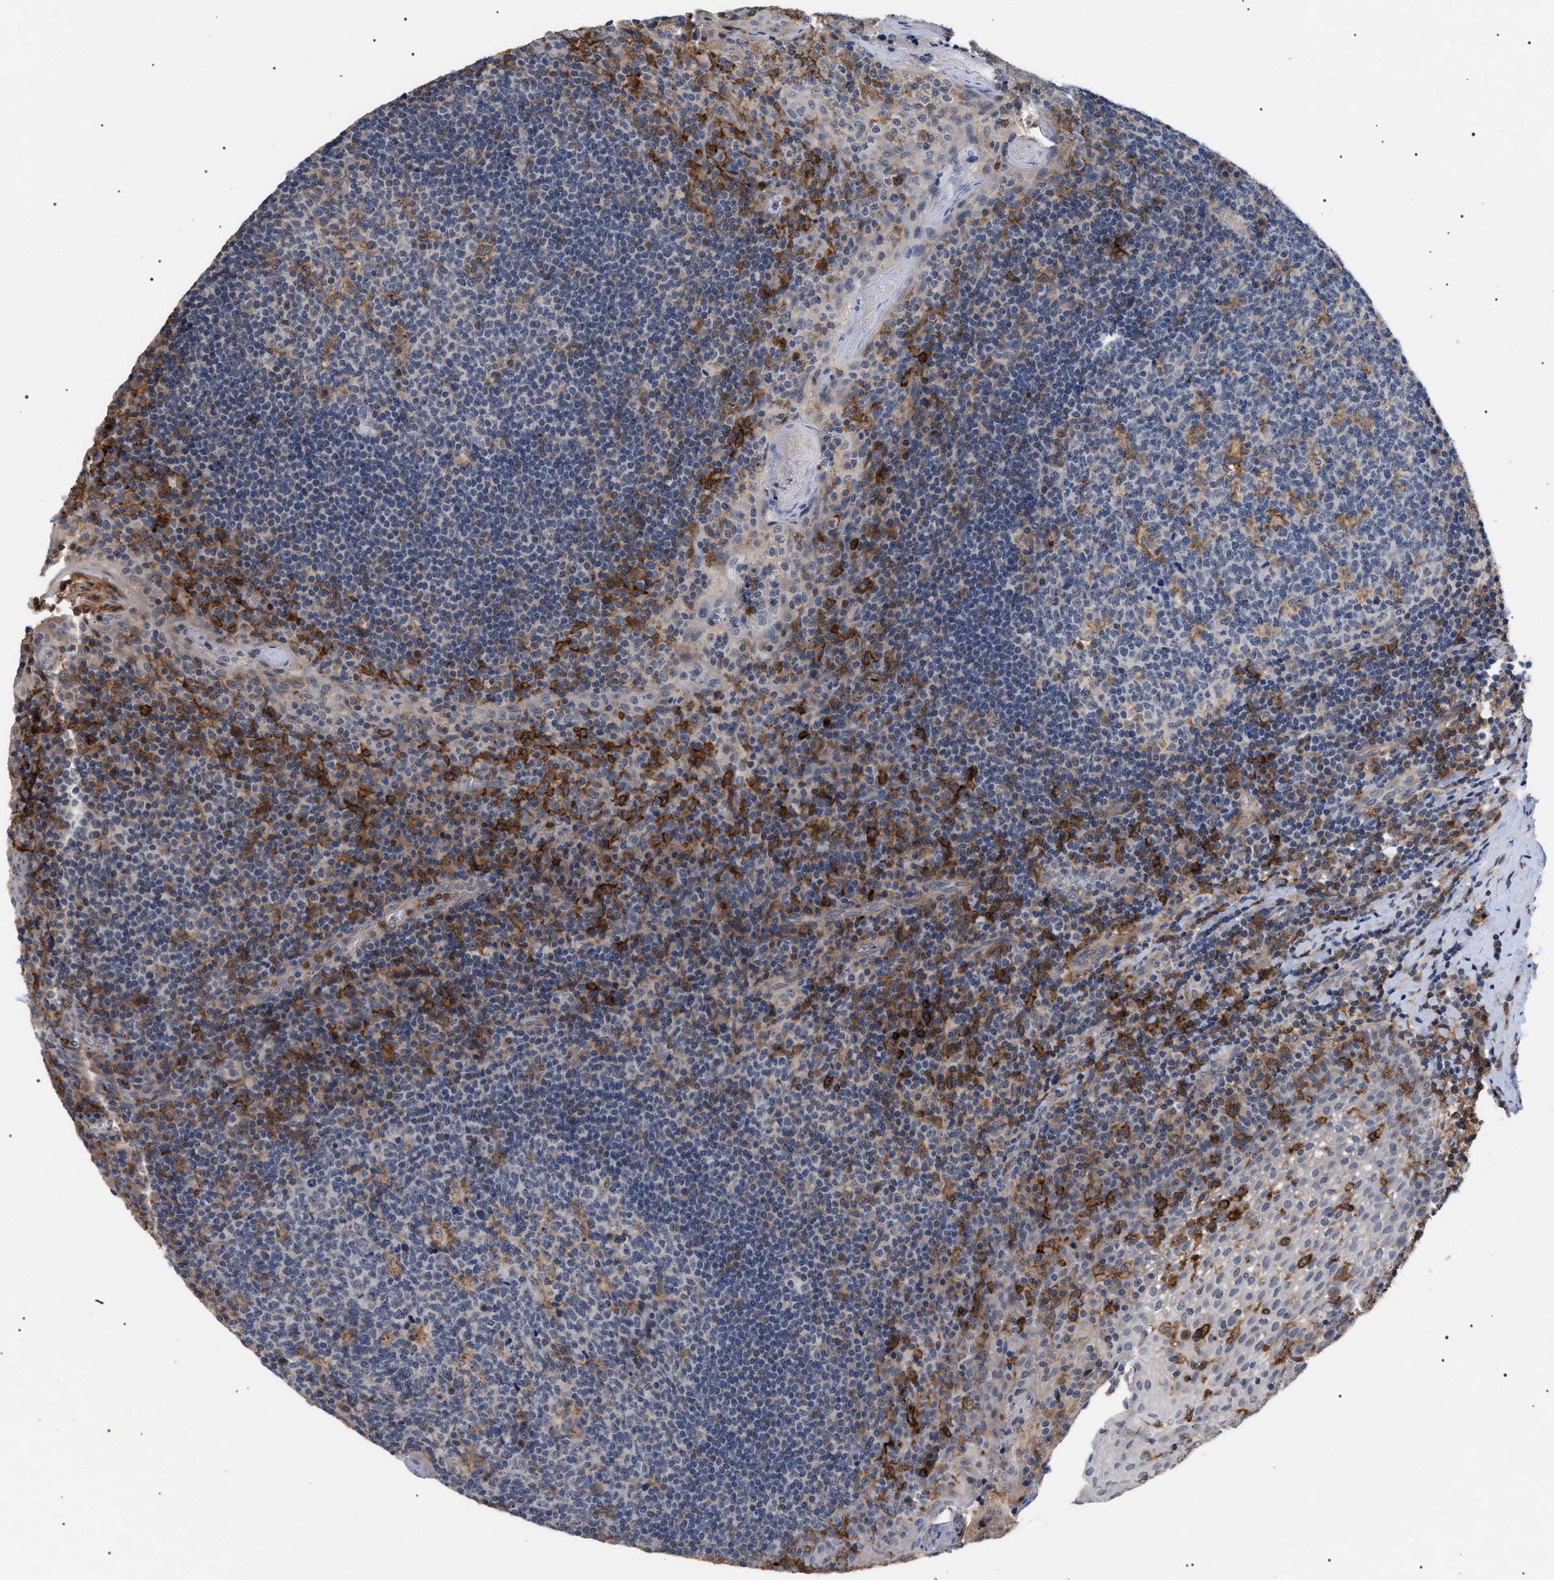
{"staining": {"intensity": "moderate", "quantity": "<25%", "location": "cytoplasmic/membranous"}, "tissue": "tonsil", "cell_type": "Germinal center cells", "image_type": "normal", "snomed": [{"axis": "morphology", "description": "Normal tissue, NOS"}, {"axis": "topography", "description": "Tonsil"}], "caption": "Immunohistochemical staining of benign tonsil exhibits moderate cytoplasmic/membranous protein positivity in about <25% of germinal center cells. The staining was performed using DAB (3,3'-diaminobenzidine) to visualize the protein expression in brown, while the nuclei were stained in blue with hematoxylin (Magnification: 20x).", "gene": "CD300A", "patient": {"sex": "male", "age": 17}}